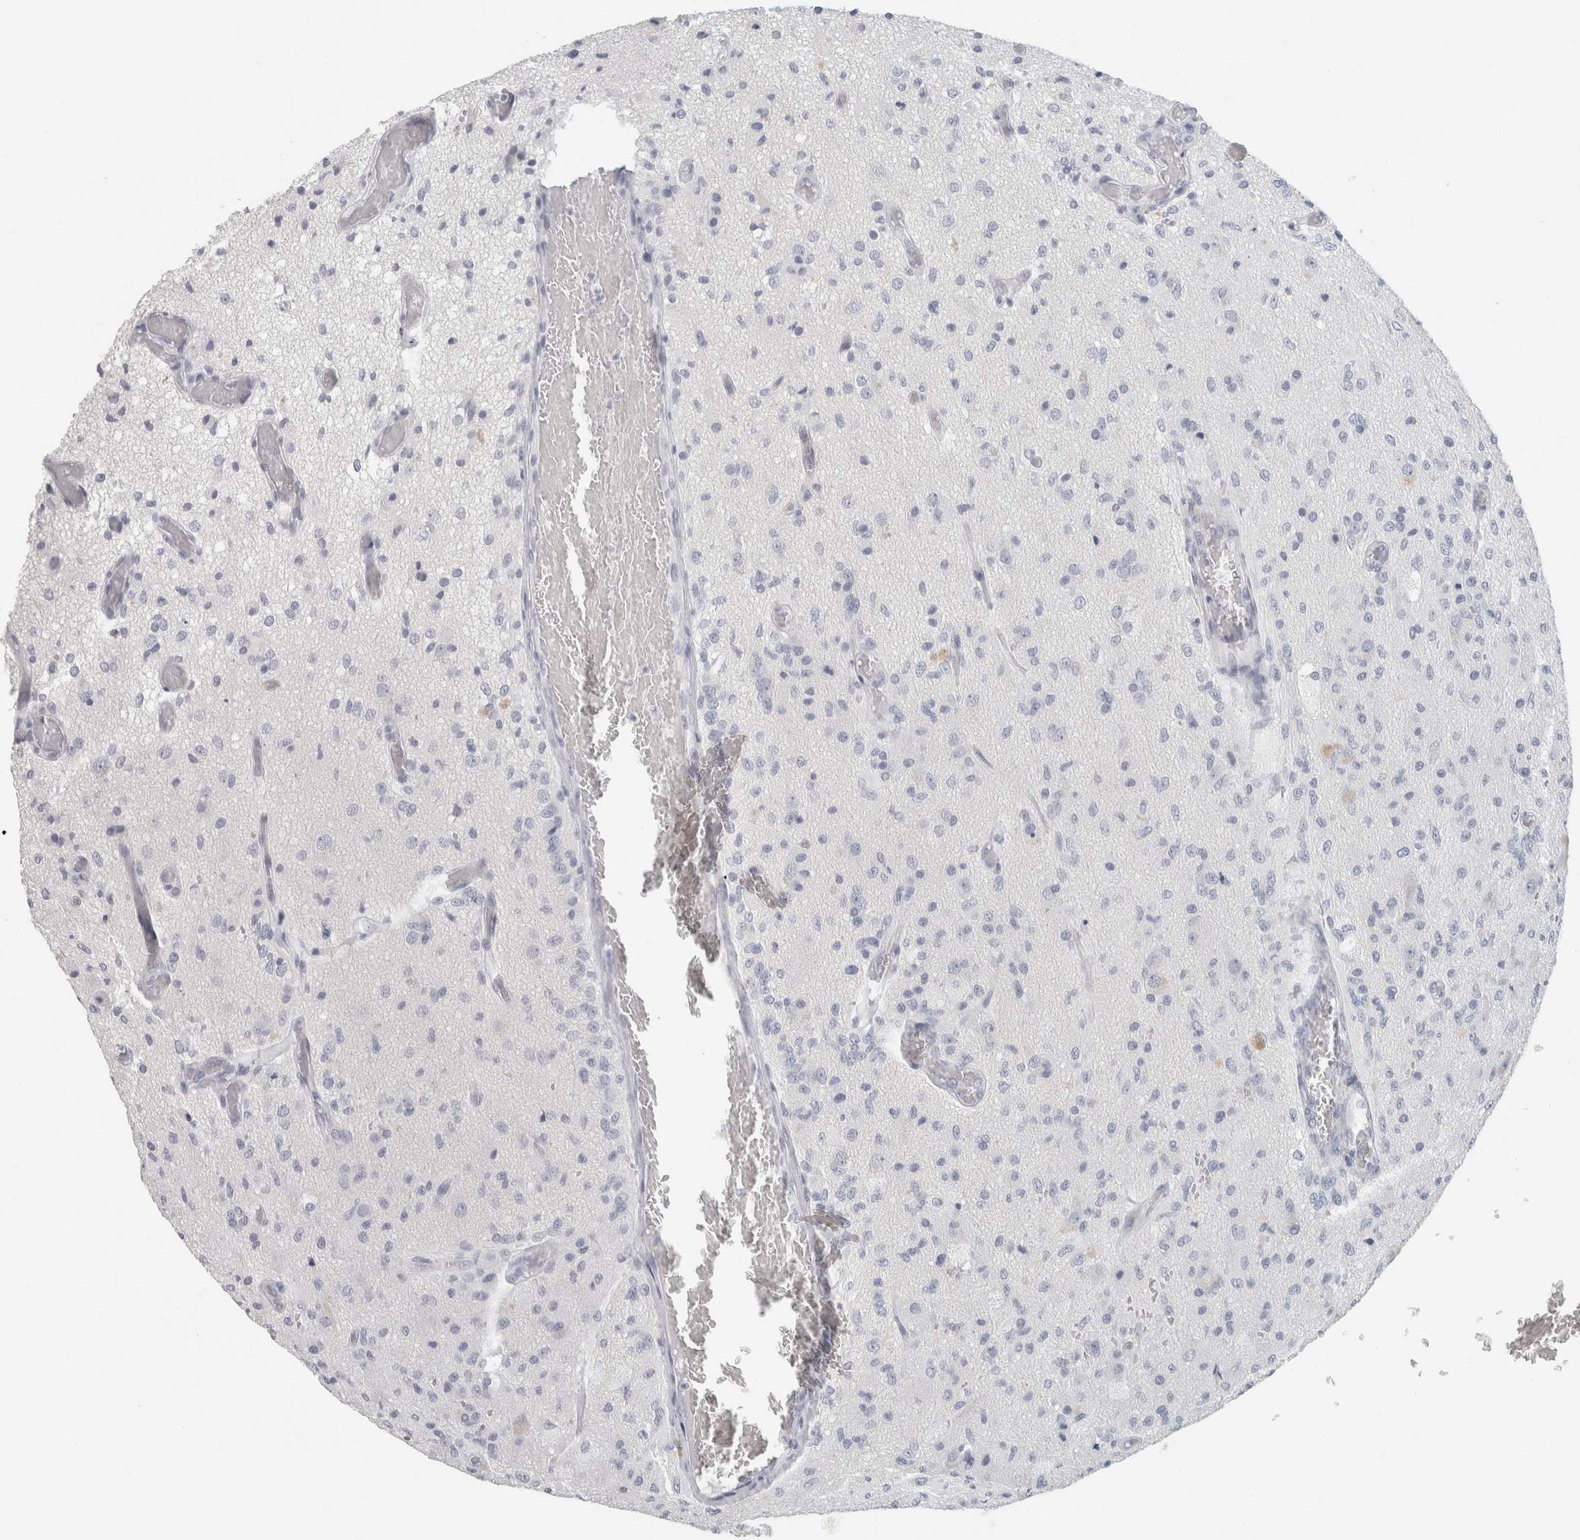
{"staining": {"intensity": "negative", "quantity": "none", "location": "none"}, "tissue": "glioma", "cell_type": "Tumor cells", "image_type": "cancer", "snomed": [{"axis": "morphology", "description": "Normal tissue, NOS"}, {"axis": "morphology", "description": "Glioma, malignant, High grade"}, {"axis": "topography", "description": "Cerebral cortex"}], "caption": "High-grade glioma (malignant) was stained to show a protein in brown. There is no significant staining in tumor cells.", "gene": "SLC28A3", "patient": {"sex": "male", "age": 77}}